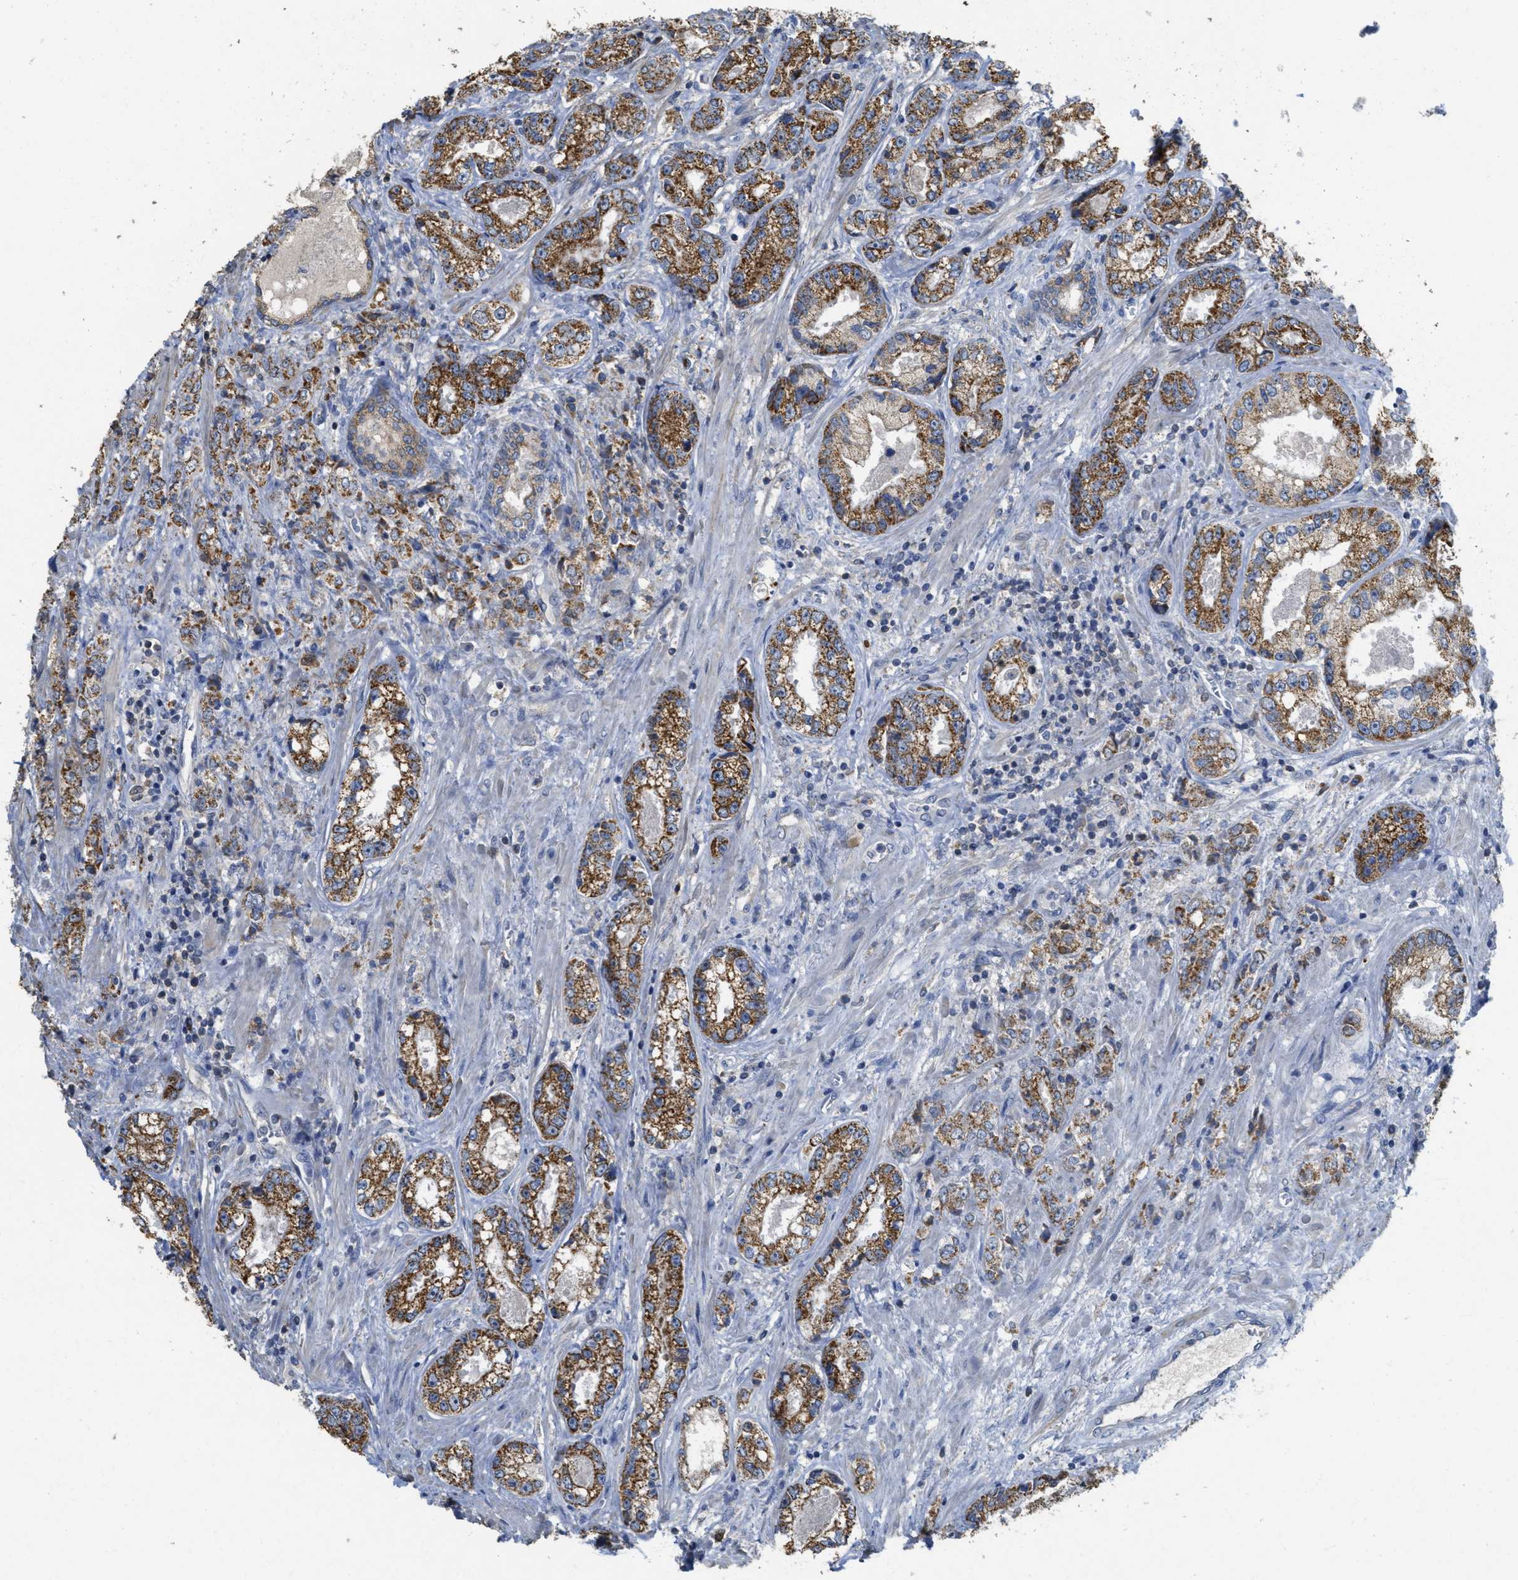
{"staining": {"intensity": "strong", "quantity": ">75%", "location": "cytoplasmic/membranous"}, "tissue": "prostate cancer", "cell_type": "Tumor cells", "image_type": "cancer", "snomed": [{"axis": "morphology", "description": "Adenocarcinoma, High grade"}, {"axis": "topography", "description": "Prostate"}], "caption": "This photomicrograph displays immunohistochemistry staining of human prostate high-grade adenocarcinoma, with high strong cytoplasmic/membranous expression in approximately >75% of tumor cells.", "gene": "SFXN2", "patient": {"sex": "male", "age": 61}}